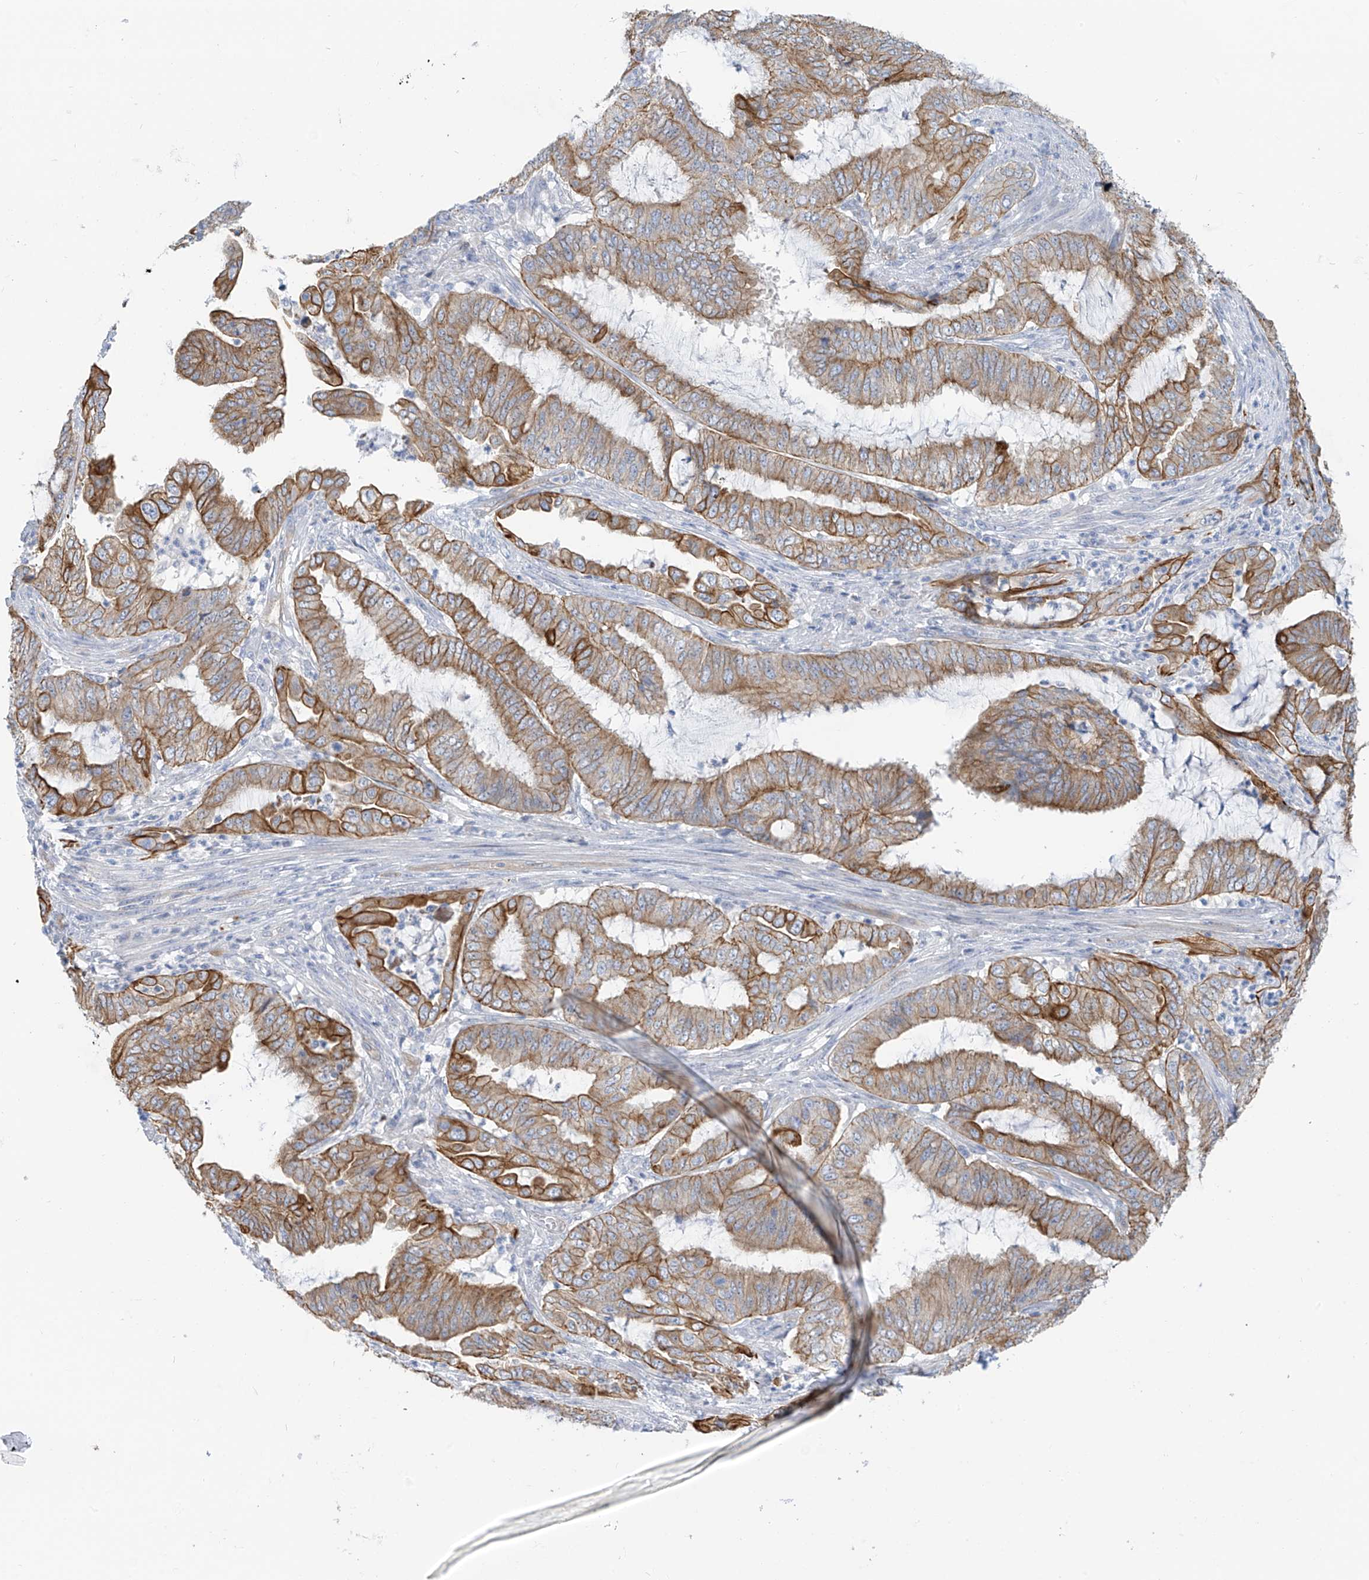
{"staining": {"intensity": "moderate", "quantity": ">75%", "location": "cytoplasmic/membranous"}, "tissue": "endometrial cancer", "cell_type": "Tumor cells", "image_type": "cancer", "snomed": [{"axis": "morphology", "description": "Adenocarcinoma, NOS"}, {"axis": "topography", "description": "Endometrium"}], "caption": "This image shows immunohistochemistry staining of human endometrial cancer, with medium moderate cytoplasmic/membranous staining in about >75% of tumor cells.", "gene": "PIK3C2B", "patient": {"sex": "female", "age": 51}}